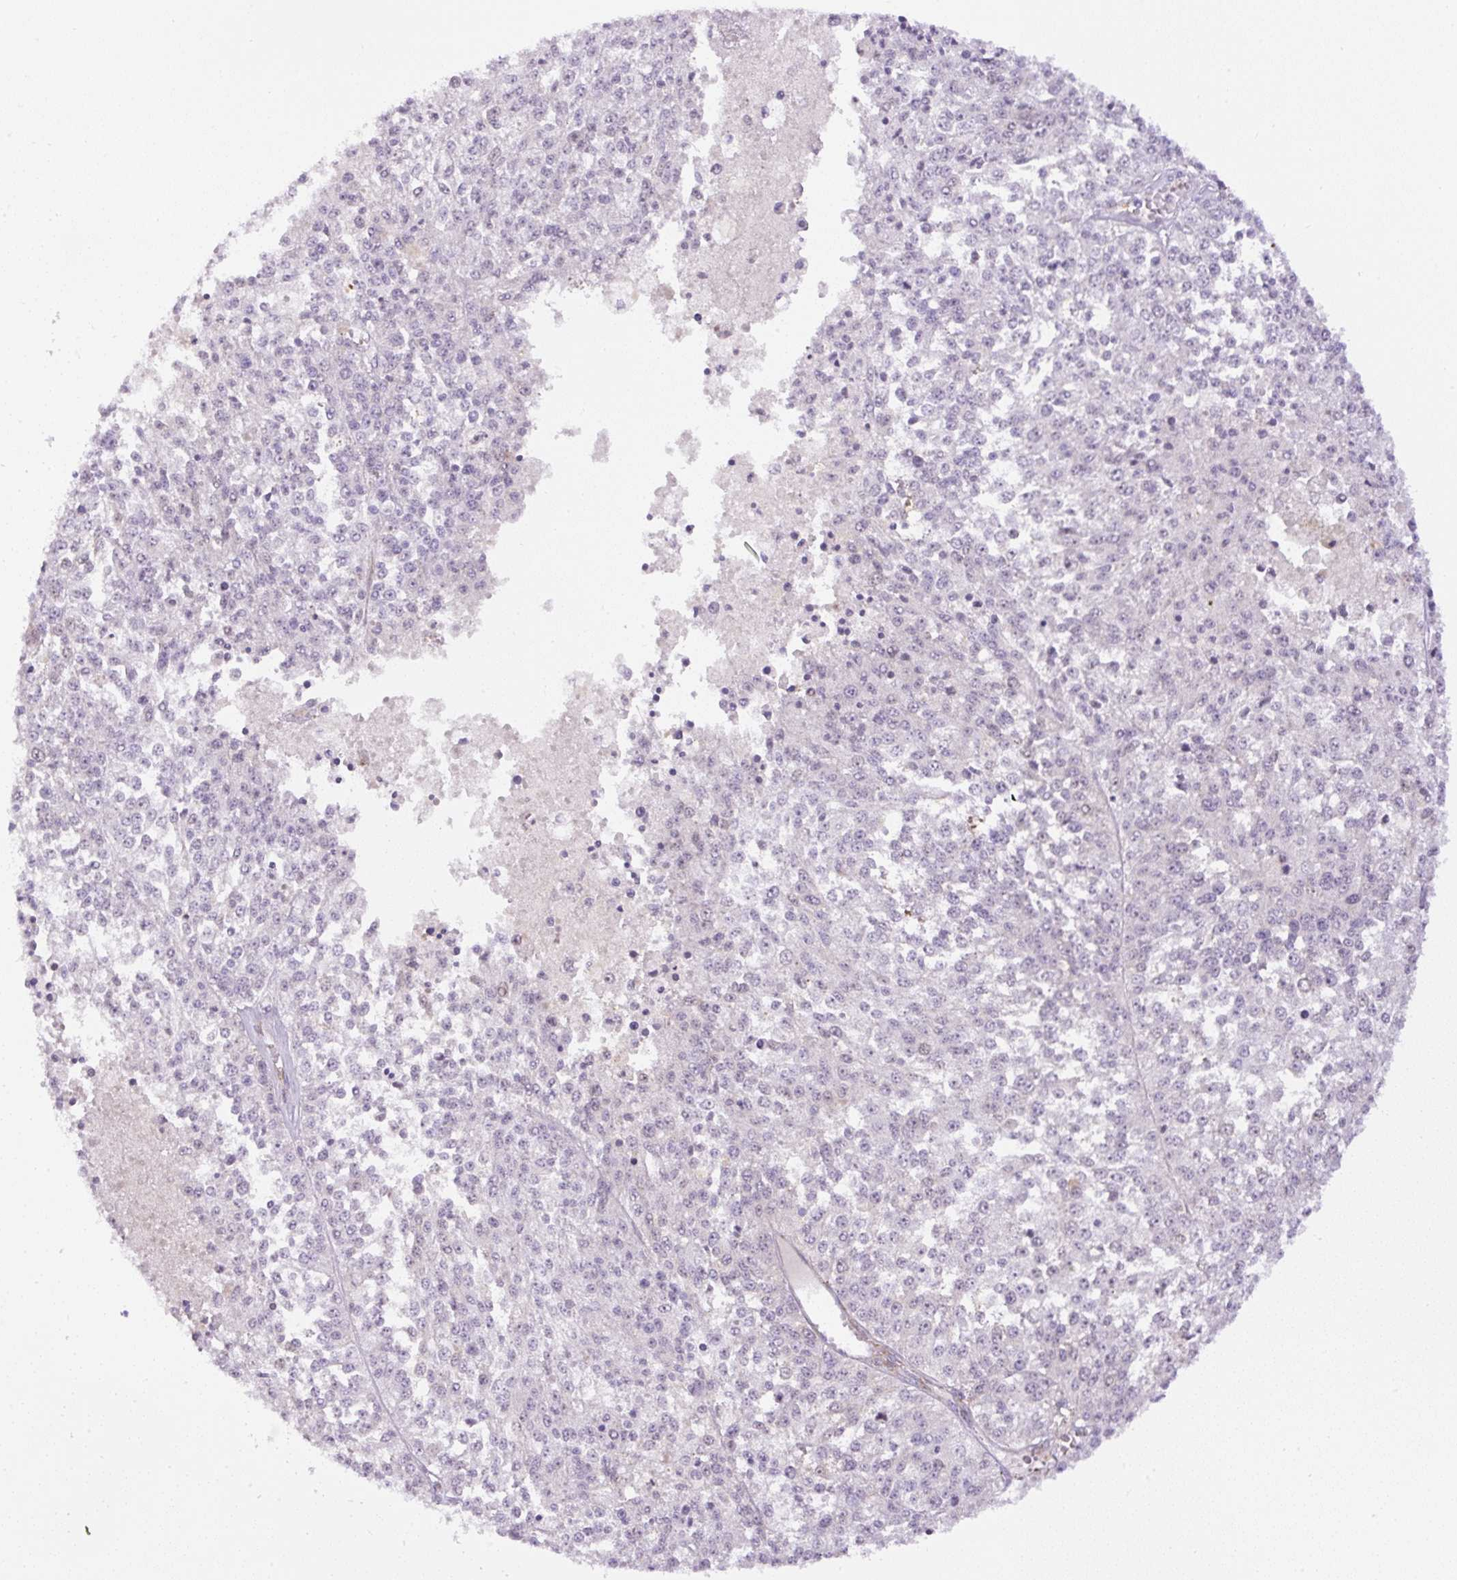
{"staining": {"intensity": "negative", "quantity": "none", "location": "none"}, "tissue": "melanoma", "cell_type": "Tumor cells", "image_type": "cancer", "snomed": [{"axis": "morphology", "description": "Malignant melanoma, NOS"}, {"axis": "topography", "description": "Skin"}], "caption": "Protein analysis of malignant melanoma exhibits no significant staining in tumor cells.", "gene": "B3GALT5", "patient": {"sex": "female", "age": 64}}